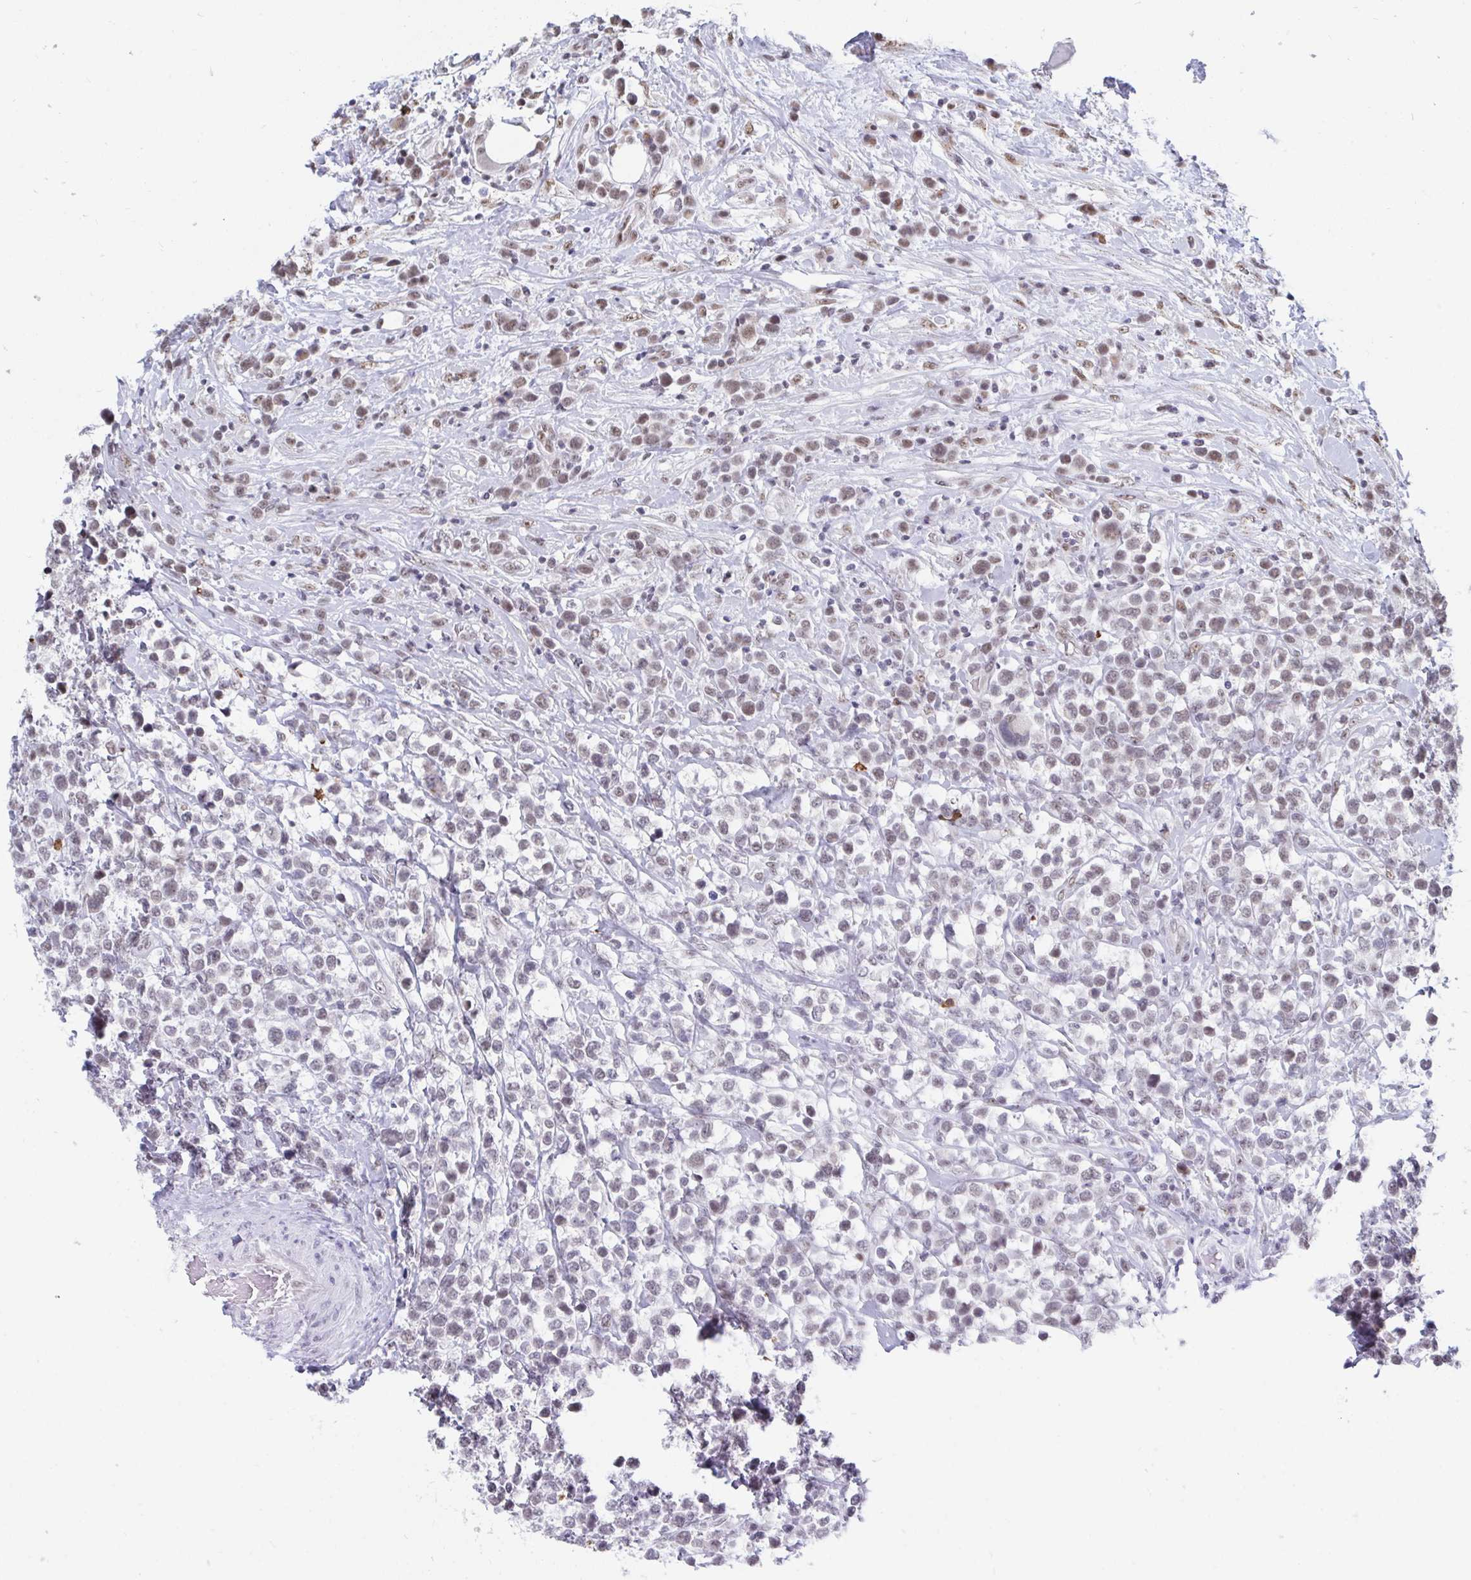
{"staining": {"intensity": "weak", "quantity": "<25%", "location": "nuclear"}, "tissue": "lymphoma", "cell_type": "Tumor cells", "image_type": "cancer", "snomed": [{"axis": "morphology", "description": "Malignant lymphoma, non-Hodgkin's type, High grade"}, {"axis": "topography", "description": "Soft tissue"}], "caption": "Micrograph shows no significant protein staining in tumor cells of high-grade malignant lymphoma, non-Hodgkin's type.", "gene": "TRIP12", "patient": {"sex": "female", "age": 56}}